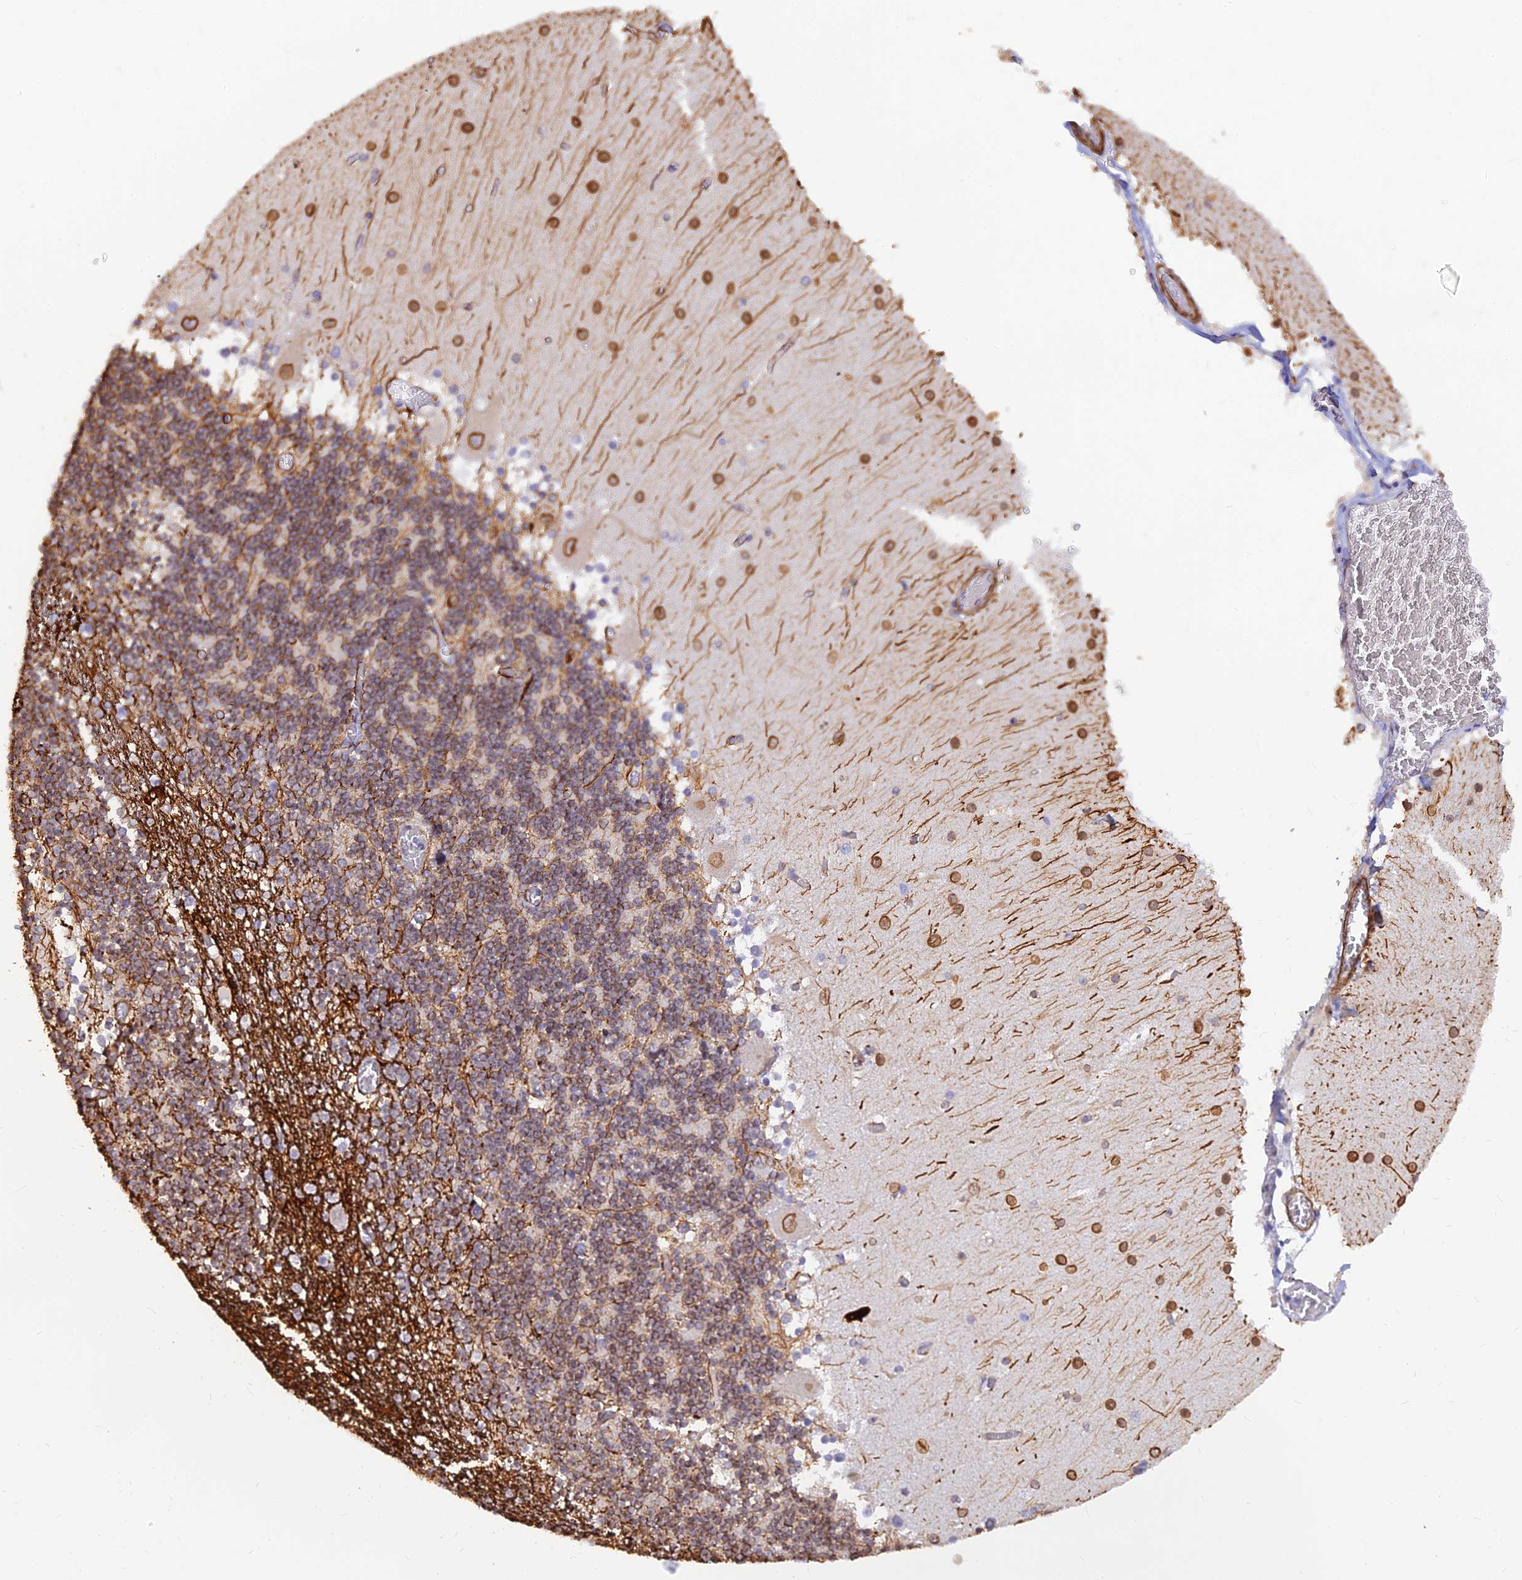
{"staining": {"intensity": "moderate", "quantity": "25%-75%", "location": "cytoplasmic/membranous,nuclear"}, "tissue": "cerebellum", "cell_type": "Cells in granular layer", "image_type": "normal", "snomed": [{"axis": "morphology", "description": "Normal tissue, NOS"}, {"axis": "topography", "description": "Cerebellum"}], "caption": "Immunohistochemistry (IHC) image of unremarkable cerebellum: human cerebellum stained using IHC exhibits medium levels of moderate protein expression localized specifically in the cytoplasmic/membranous,nuclear of cells in granular layer, appearing as a cytoplasmic/membranous,nuclear brown color.", "gene": "ALDH1L2", "patient": {"sex": "female", "age": 28}}